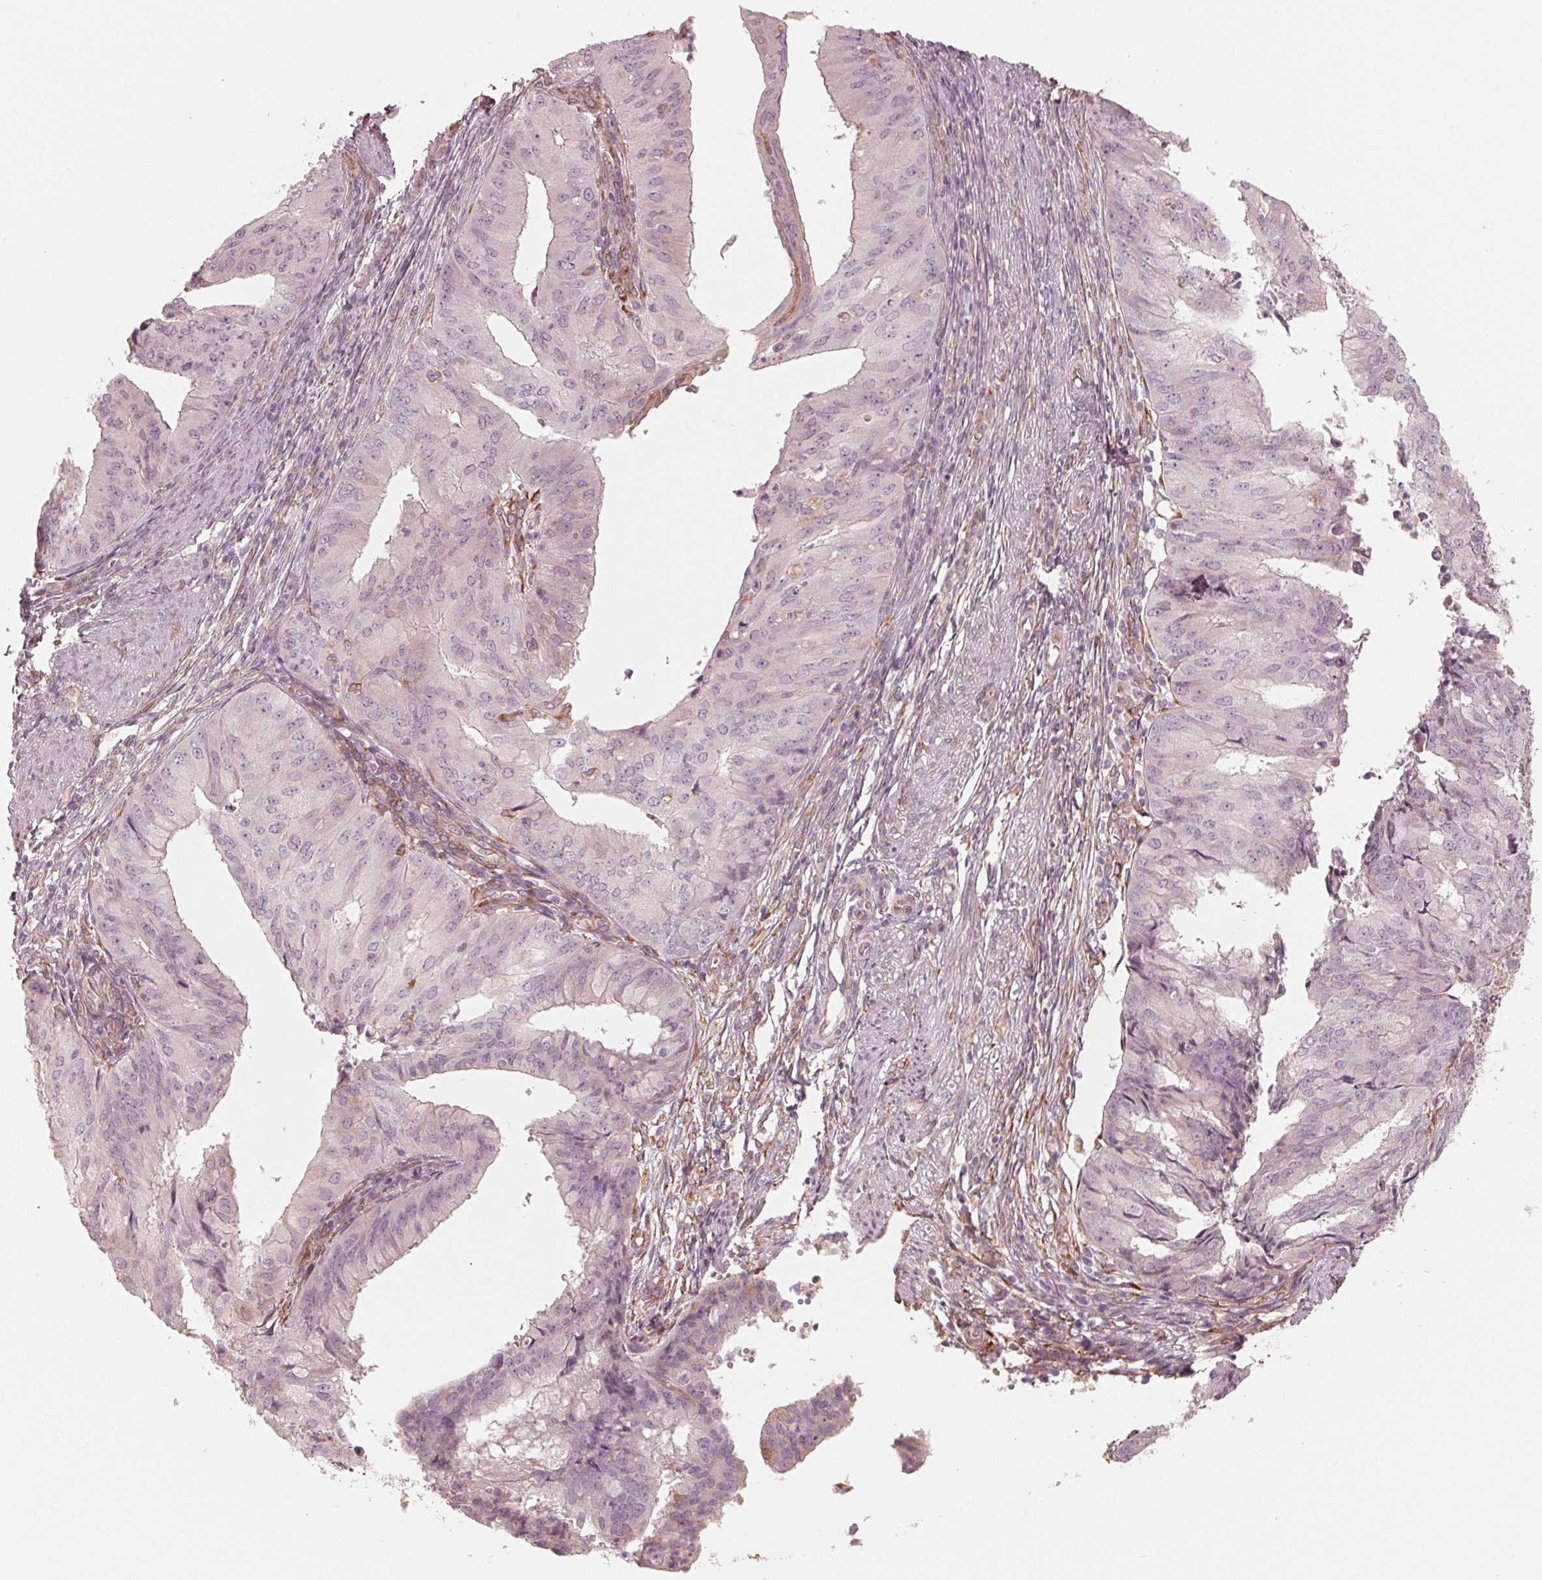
{"staining": {"intensity": "negative", "quantity": "none", "location": "none"}, "tissue": "endometrial cancer", "cell_type": "Tumor cells", "image_type": "cancer", "snomed": [{"axis": "morphology", "description": "Adenocarcinoma, NOS"}, {"axis": "topography", "description": "Endometrium"}], "caption": "This is an IHC image of endometrial cancer. There is no expression in tumor cells.", "gene": "IKBIP", "patient": {"sex": "female", "age": 50}}